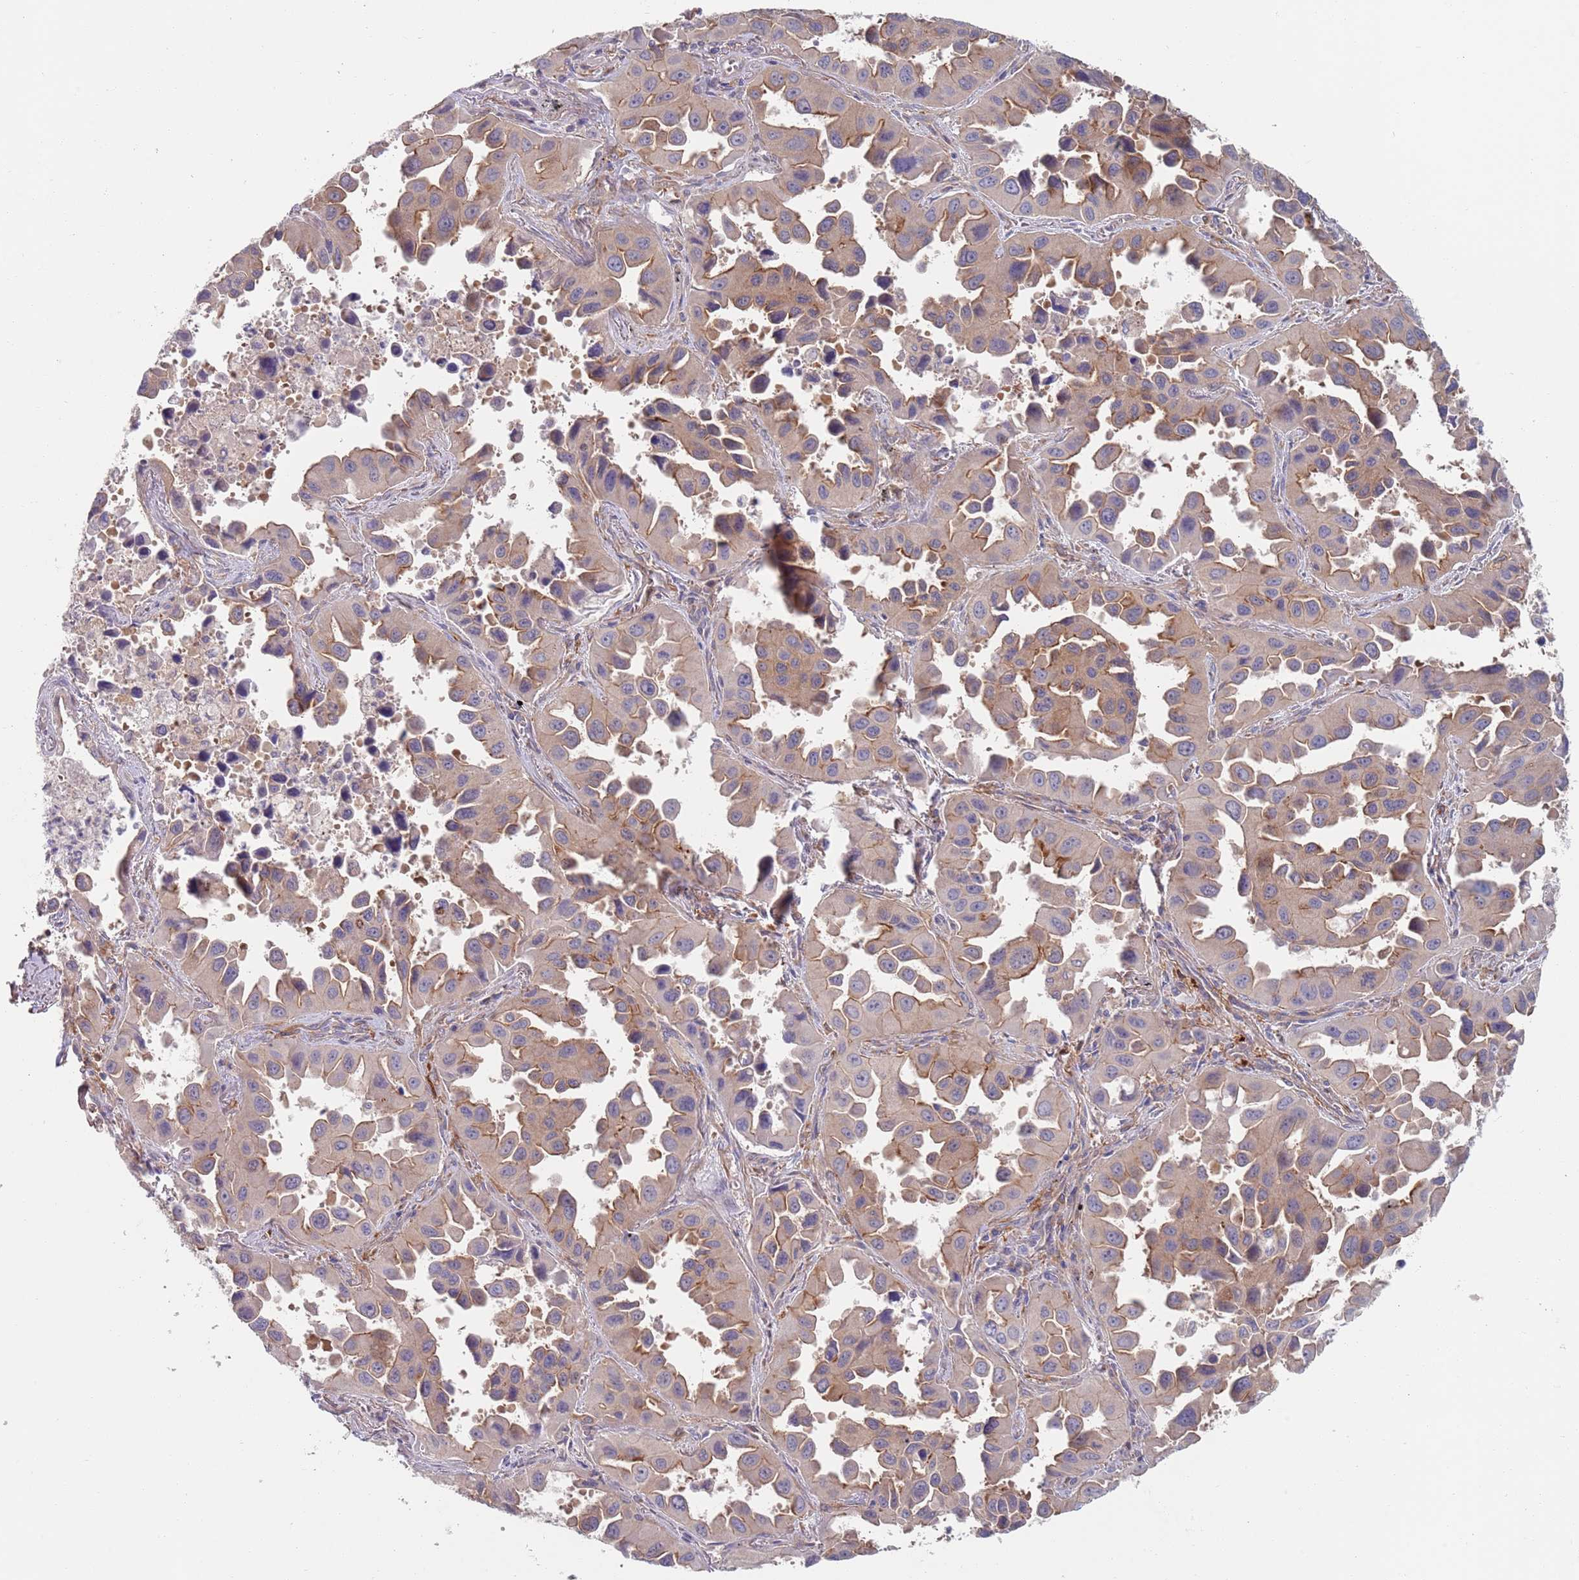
{"staining": {"intensity": "moderate", "quantity": "25%-75%", "location": "cytoplasmic/membranous"}, "tissue": "lung cancer", "cell_type": "Tumor cells", "image_type": "cancer", "snomed": [{"axis": "morphology", "description": "Adenocarcinoma, NOS"}, {"axis": "topography", "description": "Lung"}], "caption": "Immunohistochemical staining of human lung adenocarcinoma demonstrates moderate cytoplasmic/membranous protein positivity in approximately 25%-75% of tumor cells.", "gene": "APPL2", "patient": {"sex": "male", "age": 66}}